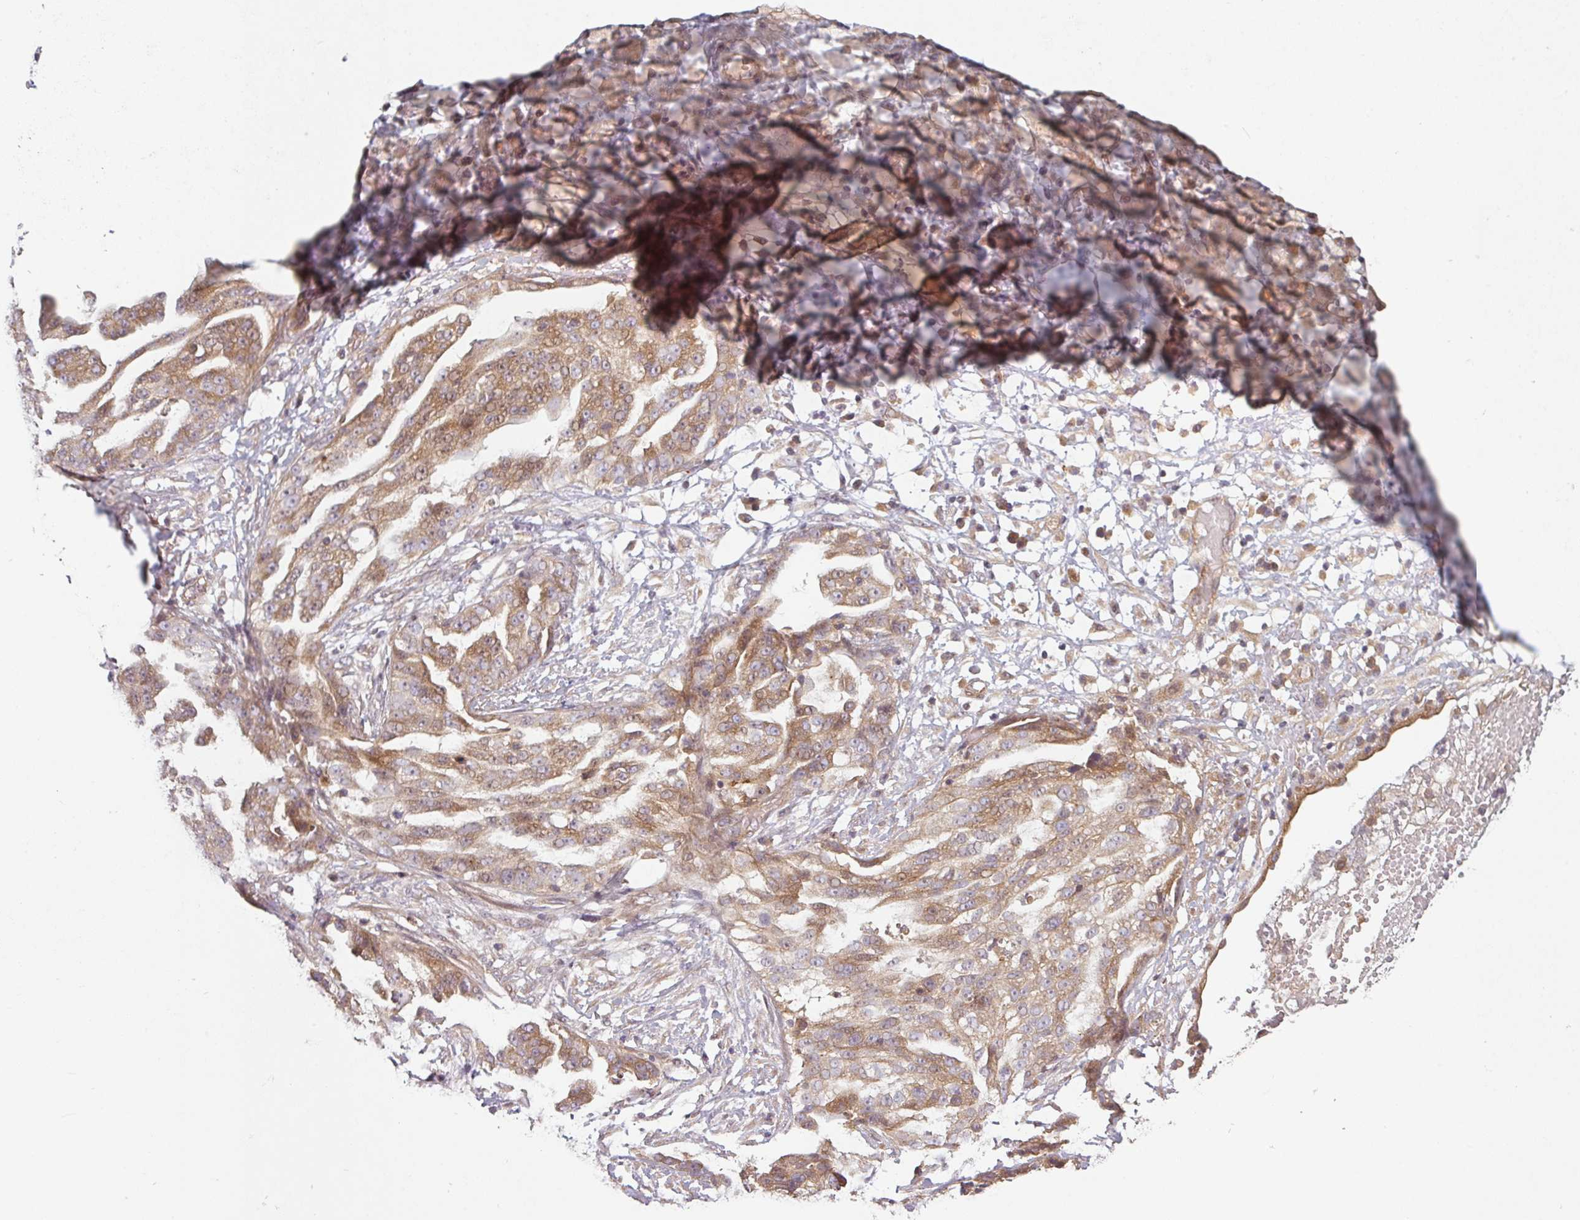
{"staining": {"intensity": "moderate", "quantity": ">75%", "location": "cytoplasmic/membranous"}, "tissue": "ovarian cancer", "cell_type": "Tumor cells", "image_type": "cancer", "snomed": [{"axis": "morphology", "description": "Cystadenocarcinoma, serous, NOS"}, {"axis": "topography", "description": "Ovary"}], "caption": "Ovarian serous cystadenocarcinoma stained with IHC shows moderate cytoplasmic/membranous positivity in about >75% of tumor cells.", "gene": "RNF31", "patient": {"sex": "female", "age": 58}}